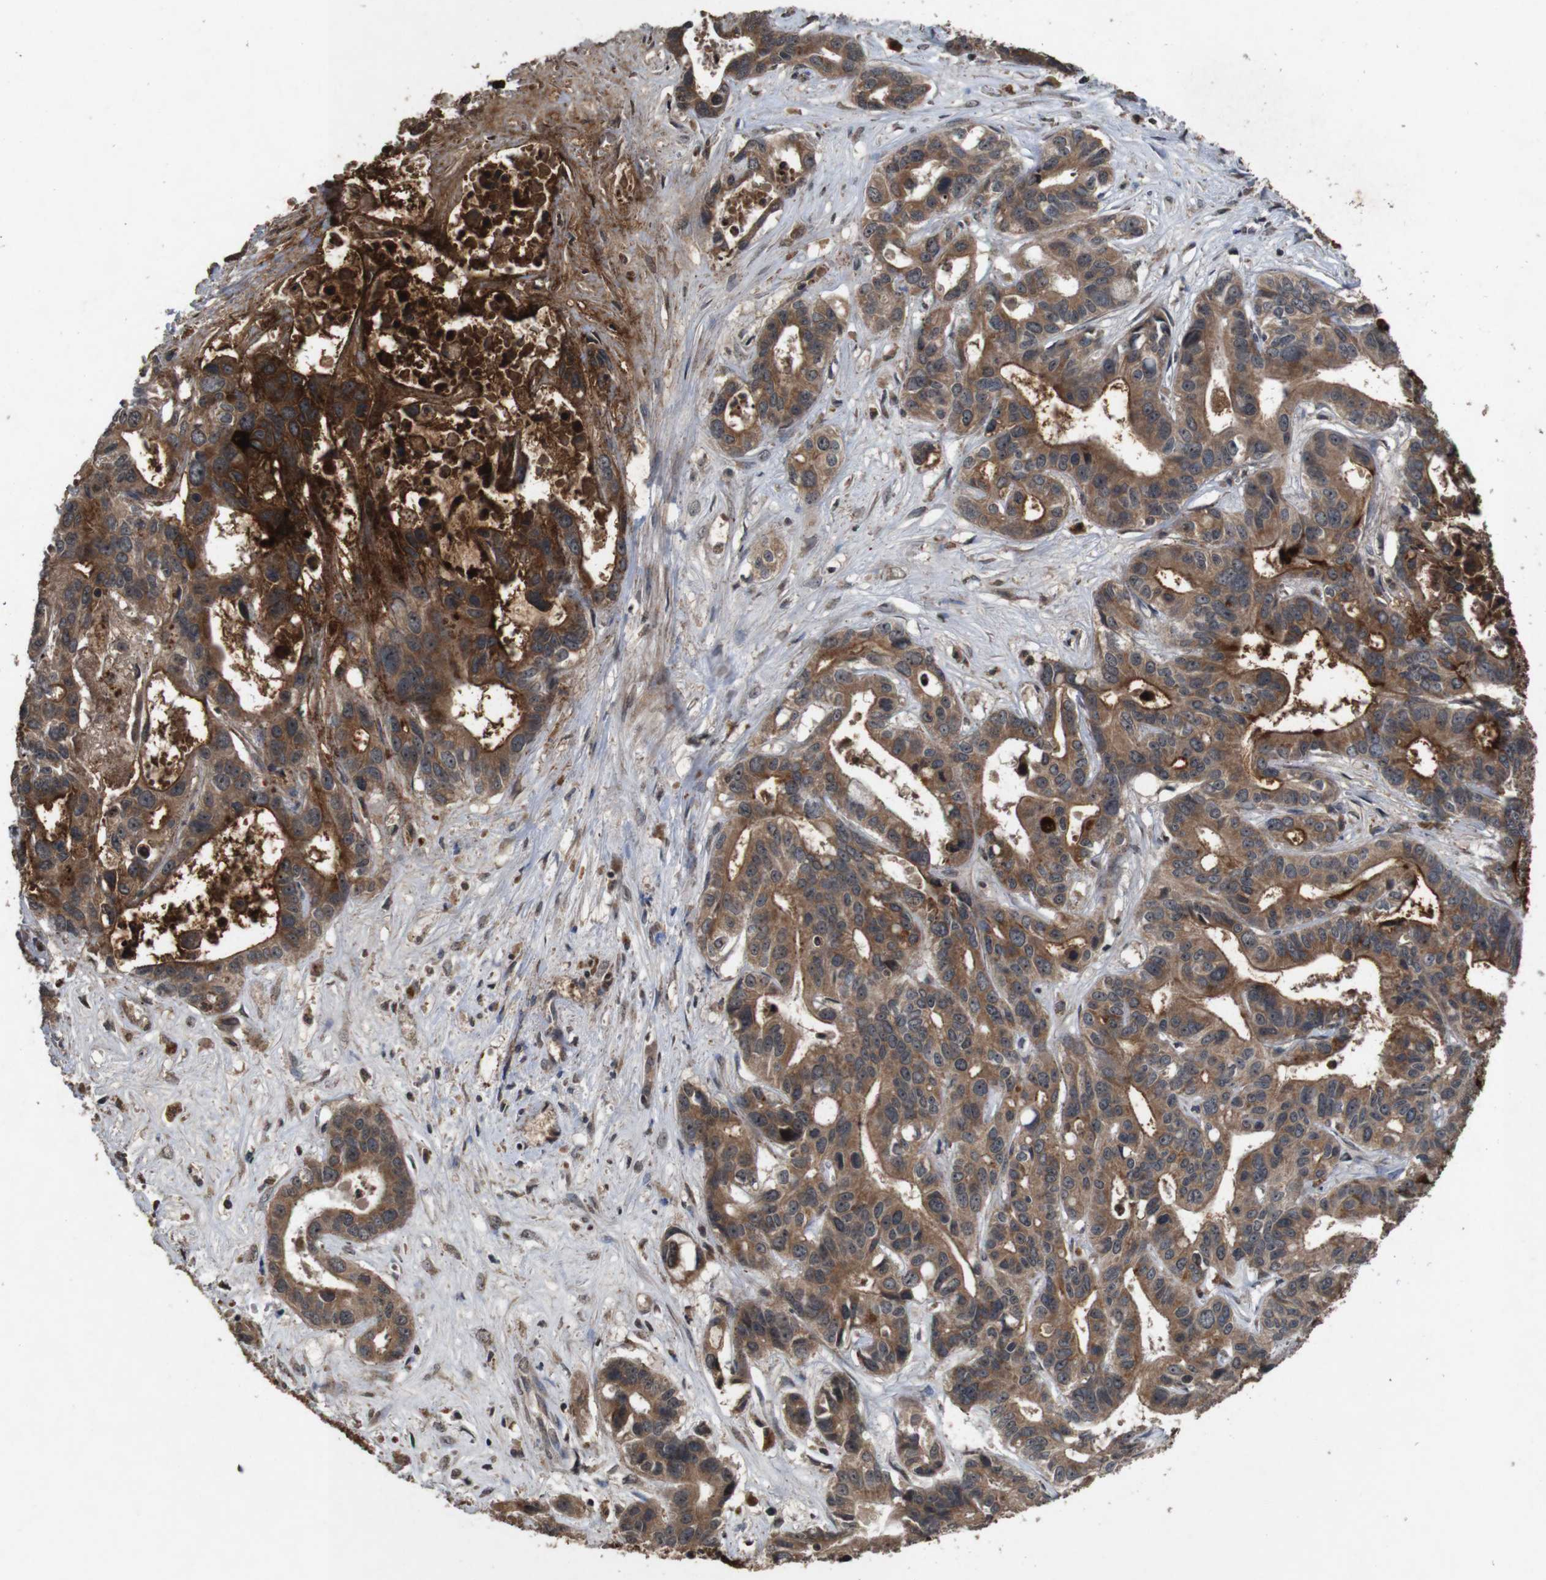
{"staining": {"intensity": "strong", "quantity": ">75%", "location": "cytoplasmic/membranous"}, "tissue": "liver cancer", "cell_type": "Tumor cells", "image_type": "cancer", "snomed": [{"axis": "morphology", "description": "Cholangiocarcinoma"}, {"axis": "topography", "description": "Liver"}], "caption": "The micrograph demonstrates staining of liver cholangiocarcinoma, revealing strong cytoplasmic/membranous protein positivity (brown color) within tumor cells.", "gene": "SORL1", "patient": {"sex": "female", "age": 65}}